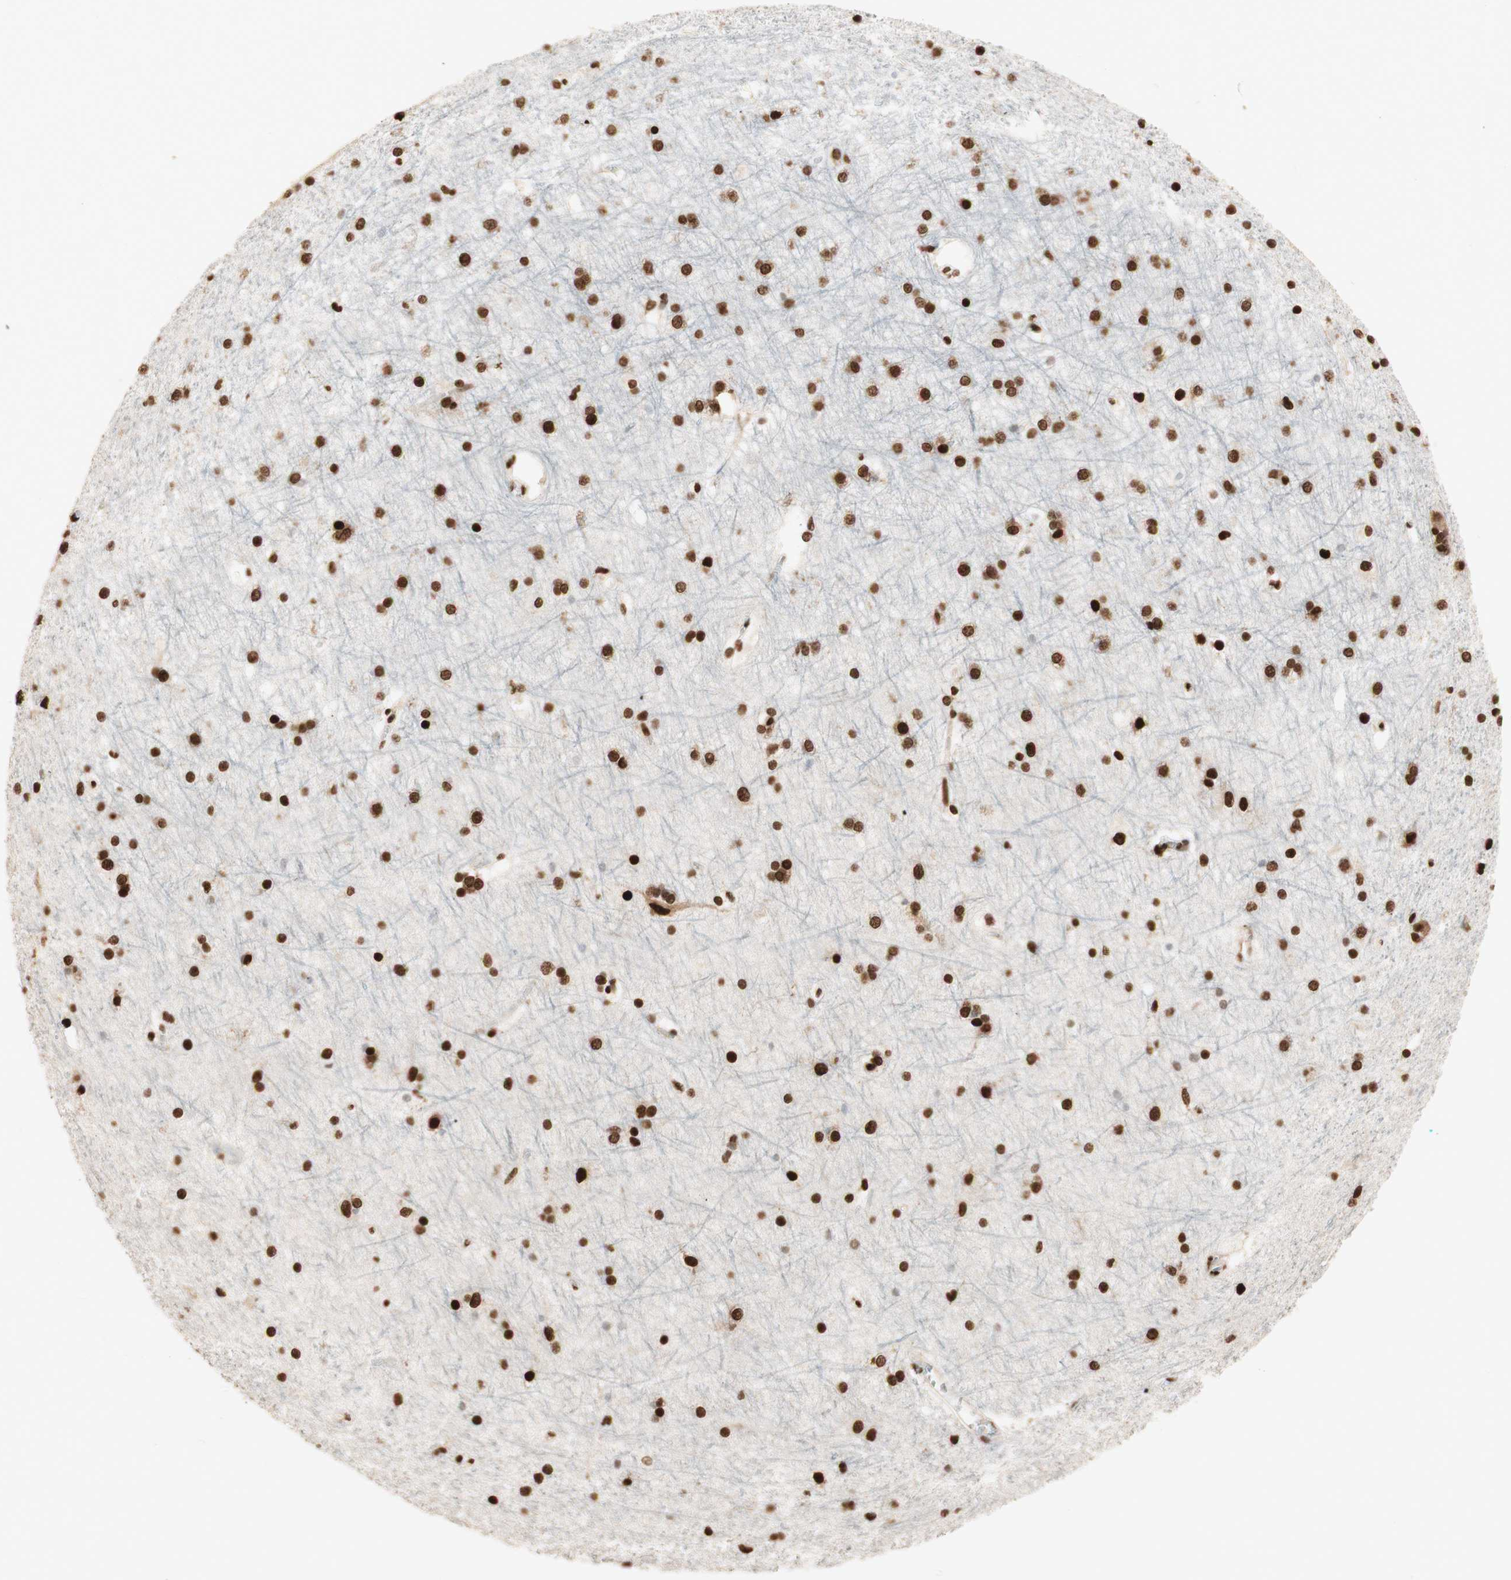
{"staining": {"intensity": "strong", "quantity": ">75%", "location": "nuclear"}, "tissue": "hippocampus", "cell_type": "Glial cells", "image_type": "normal", "snomed": [{"axis": "morphology", "description": "Normal tissue, NOS"}, {"axis": "topography", "description": "Hippocampus"}], "caption": "Immunohistochemical staining of normal human hippocampus exhibits high levels of strong nuclear expression in about >75% of glial cells.", "gene": "HNRNPA2B1", "patient": {"sex": "female", "age": 19}}